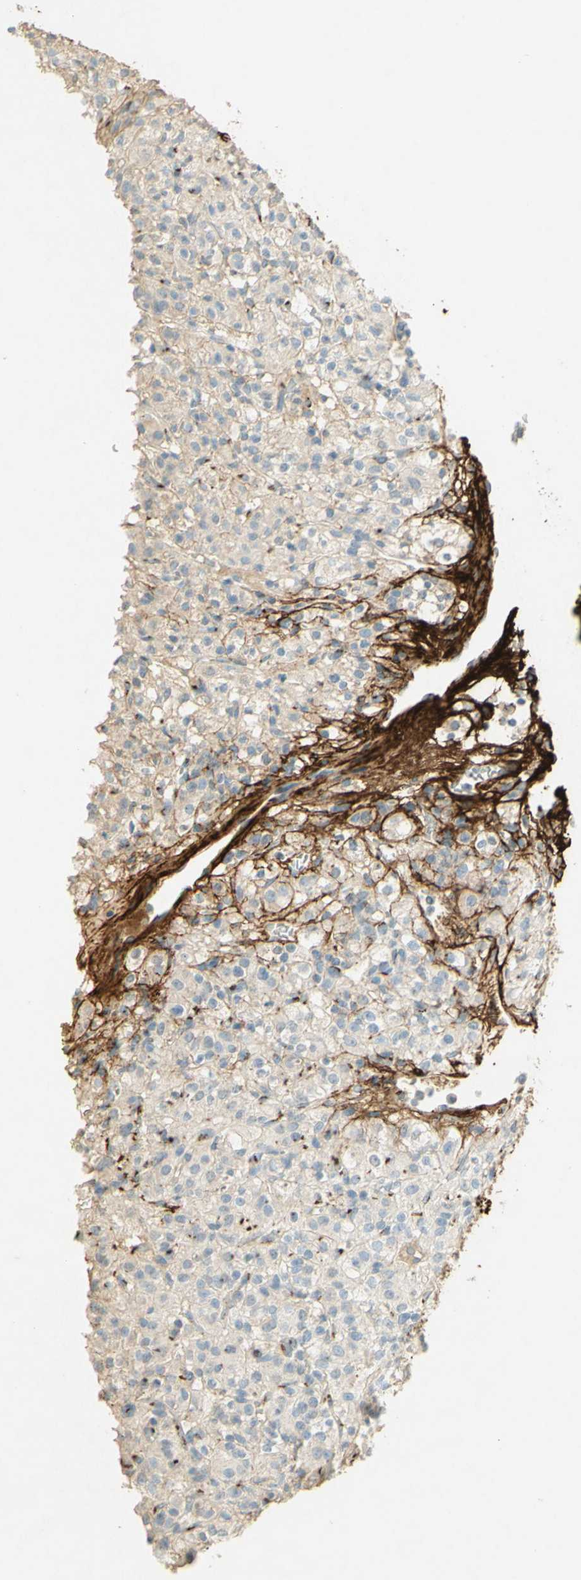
{"staining": {"intensity": "strong", "quantity": "<25%", "location": "cytoplasmic/membranous"}, "tissue": "renal cancer", "cell_type": "Tumor cells", "image_type": "cancer", "snomed": [{"axis": "morphology", "description": "Normal tissue, NOS"}, {"axis": "morphology", "description": "Adenocarcinoma, NOS"}, {"axis": "topography", "description": "Kidney"}], "caption": "Human renal adenocarcinoma stained for a protein (brown) exhibits strong cytoplasmic/membranous positive positivity in about <25% of tumor cells.", "gene": "TNN", "patient": {"sex": "female", "age": 72}}